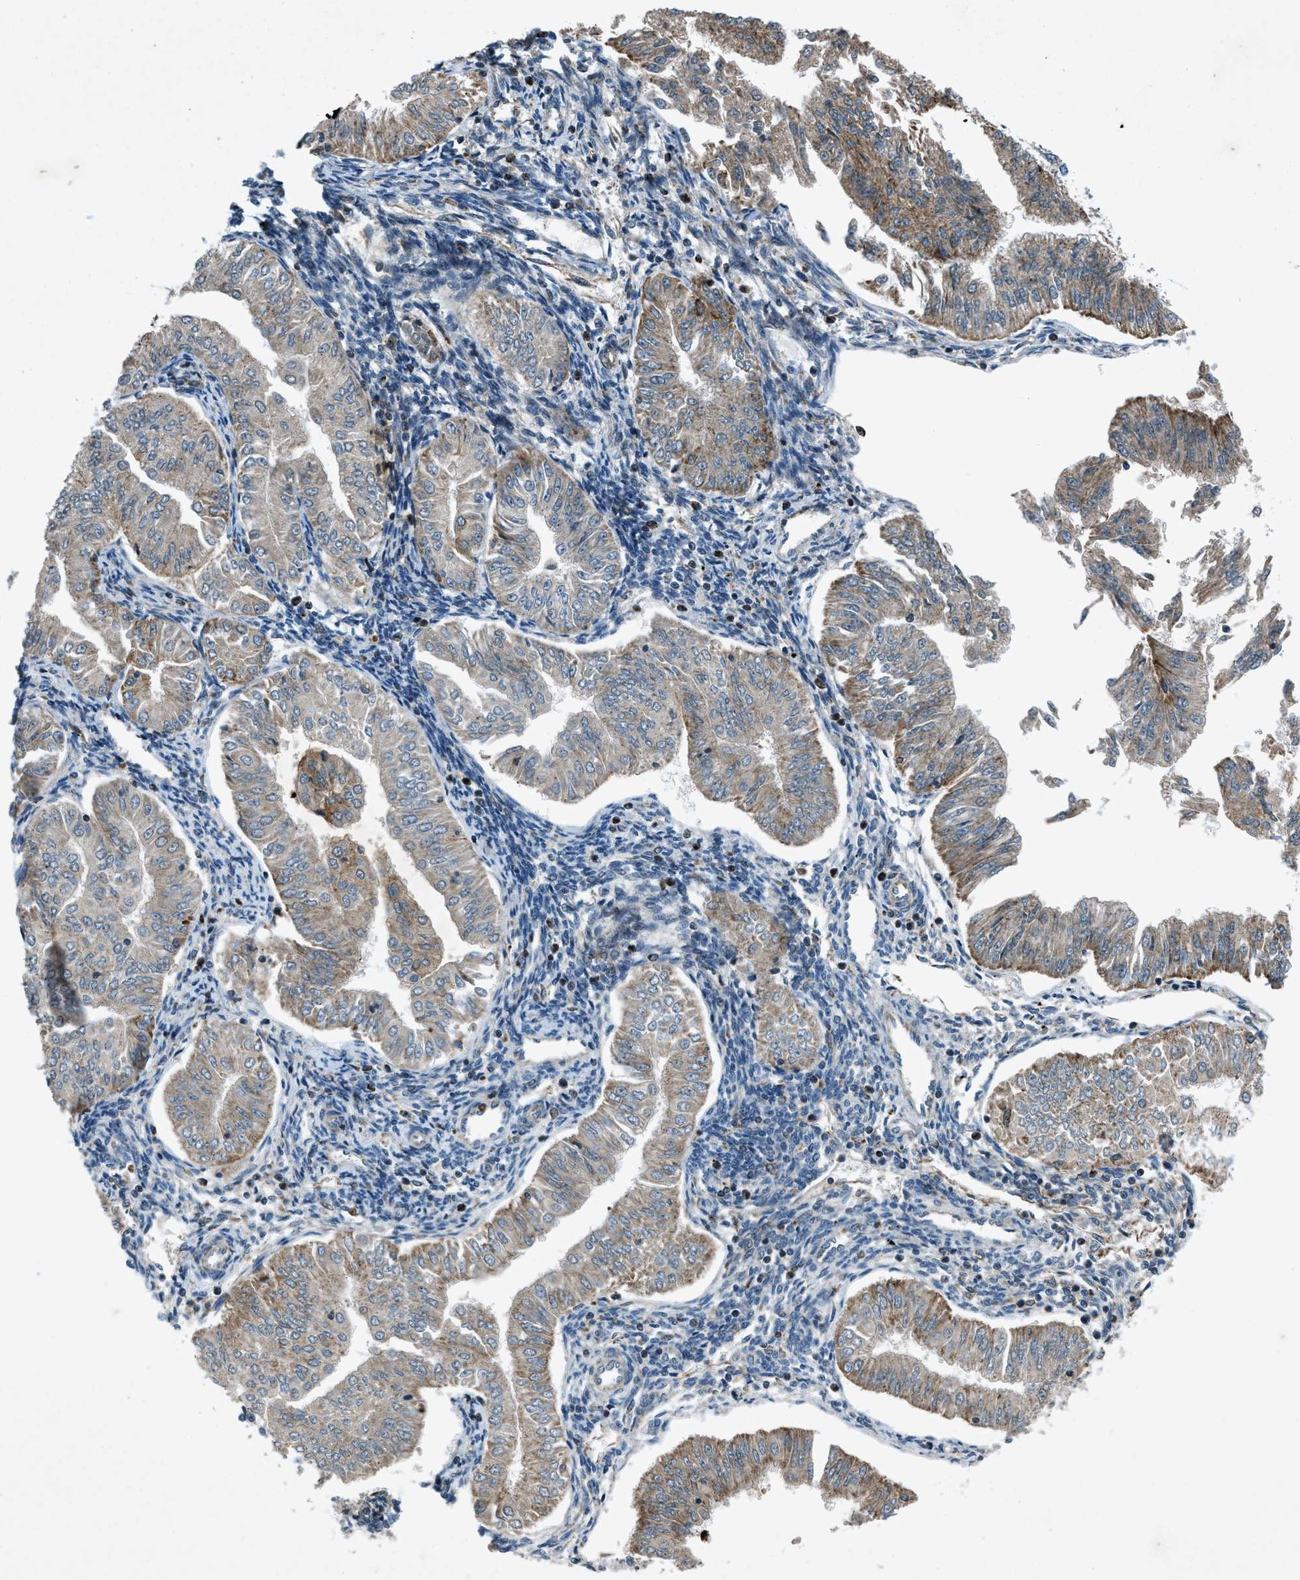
{"staining": {"intensity": "moderate", "quantity": ">75%", "location": "cytoplasmic/membranous"}, "tissue": "endometrial cancer", "cell_type": "Tumor cells", "image_type": "cancer", "snomed": [{"axis": "morphology", "description": "Normal tissue, NOS"}, {"axis": "morphology", "description": "Adenocarcinoma, NOS"}, {"axis": "topography", "description": "Endometrium"}], "caption": "Endometrial cancer (adenocarcinoma) stained with a protein marker demonstrates moderate staining in tumor cells.", "gene": "CLEC2D", "patient": {"sex": "female", "age": 53}}